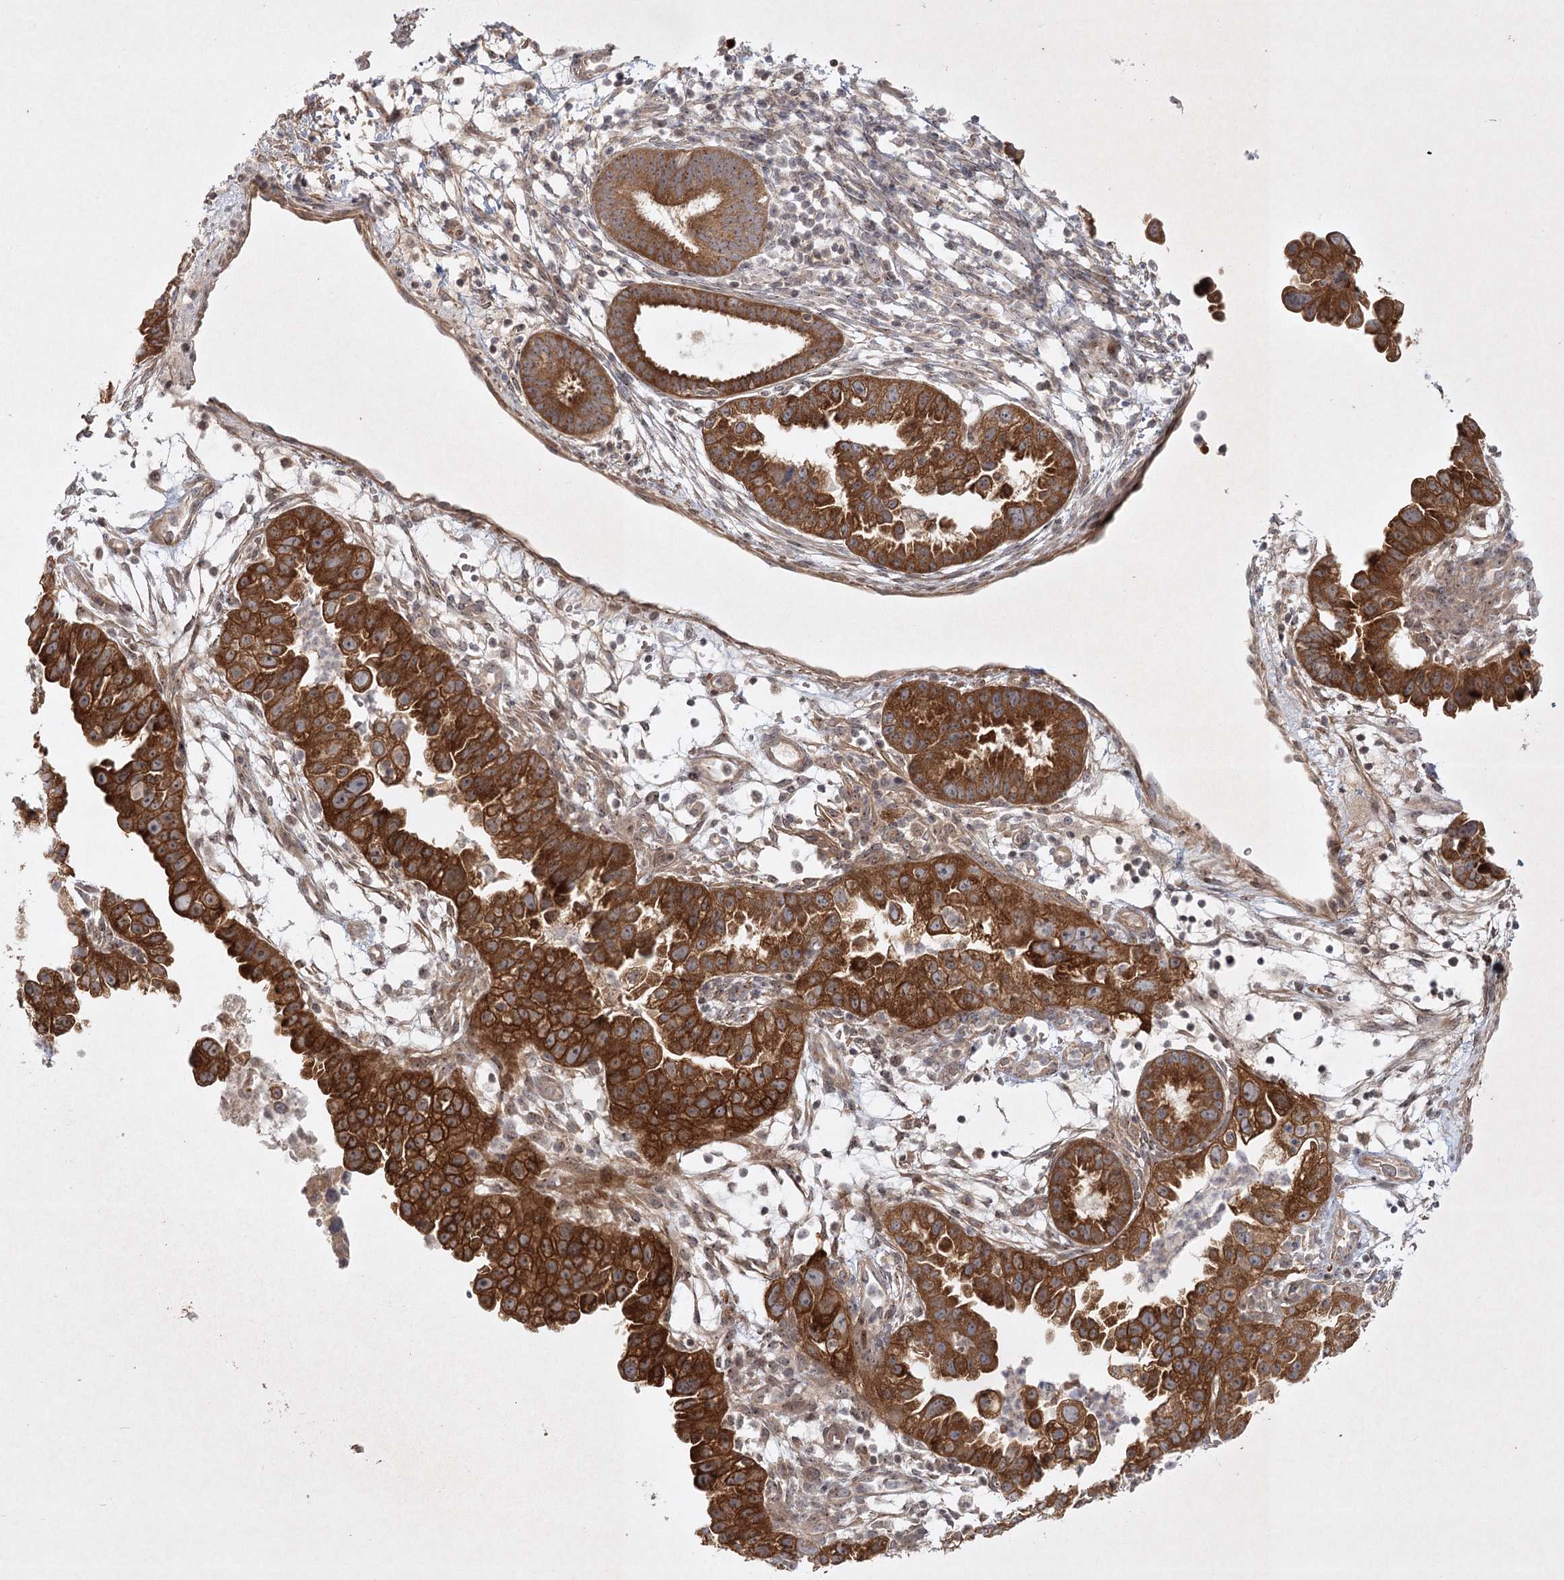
{"staining": {"intensity": "strong", "quantity": "25%-75%", "location": "cytoplasmic/membranous"}, "tissue": "endometrial cancer", "cell_type": "Tumor cells", "image_type": "cancer", "snomed": [{"axis": "morphology", "description": "Adenocarcinoma, NOS"}, {"axis": "topography", "description": "Endometrium"}], "caption": "Endometrial adenocarcinoma was stained to show a protein in brown. There is high levels of strong cytoplasmic/membranous expression in about 25%-75% of tumor cells.", "gene": "SH2D3A", "patient": {"sex": "female", "age": 85}}